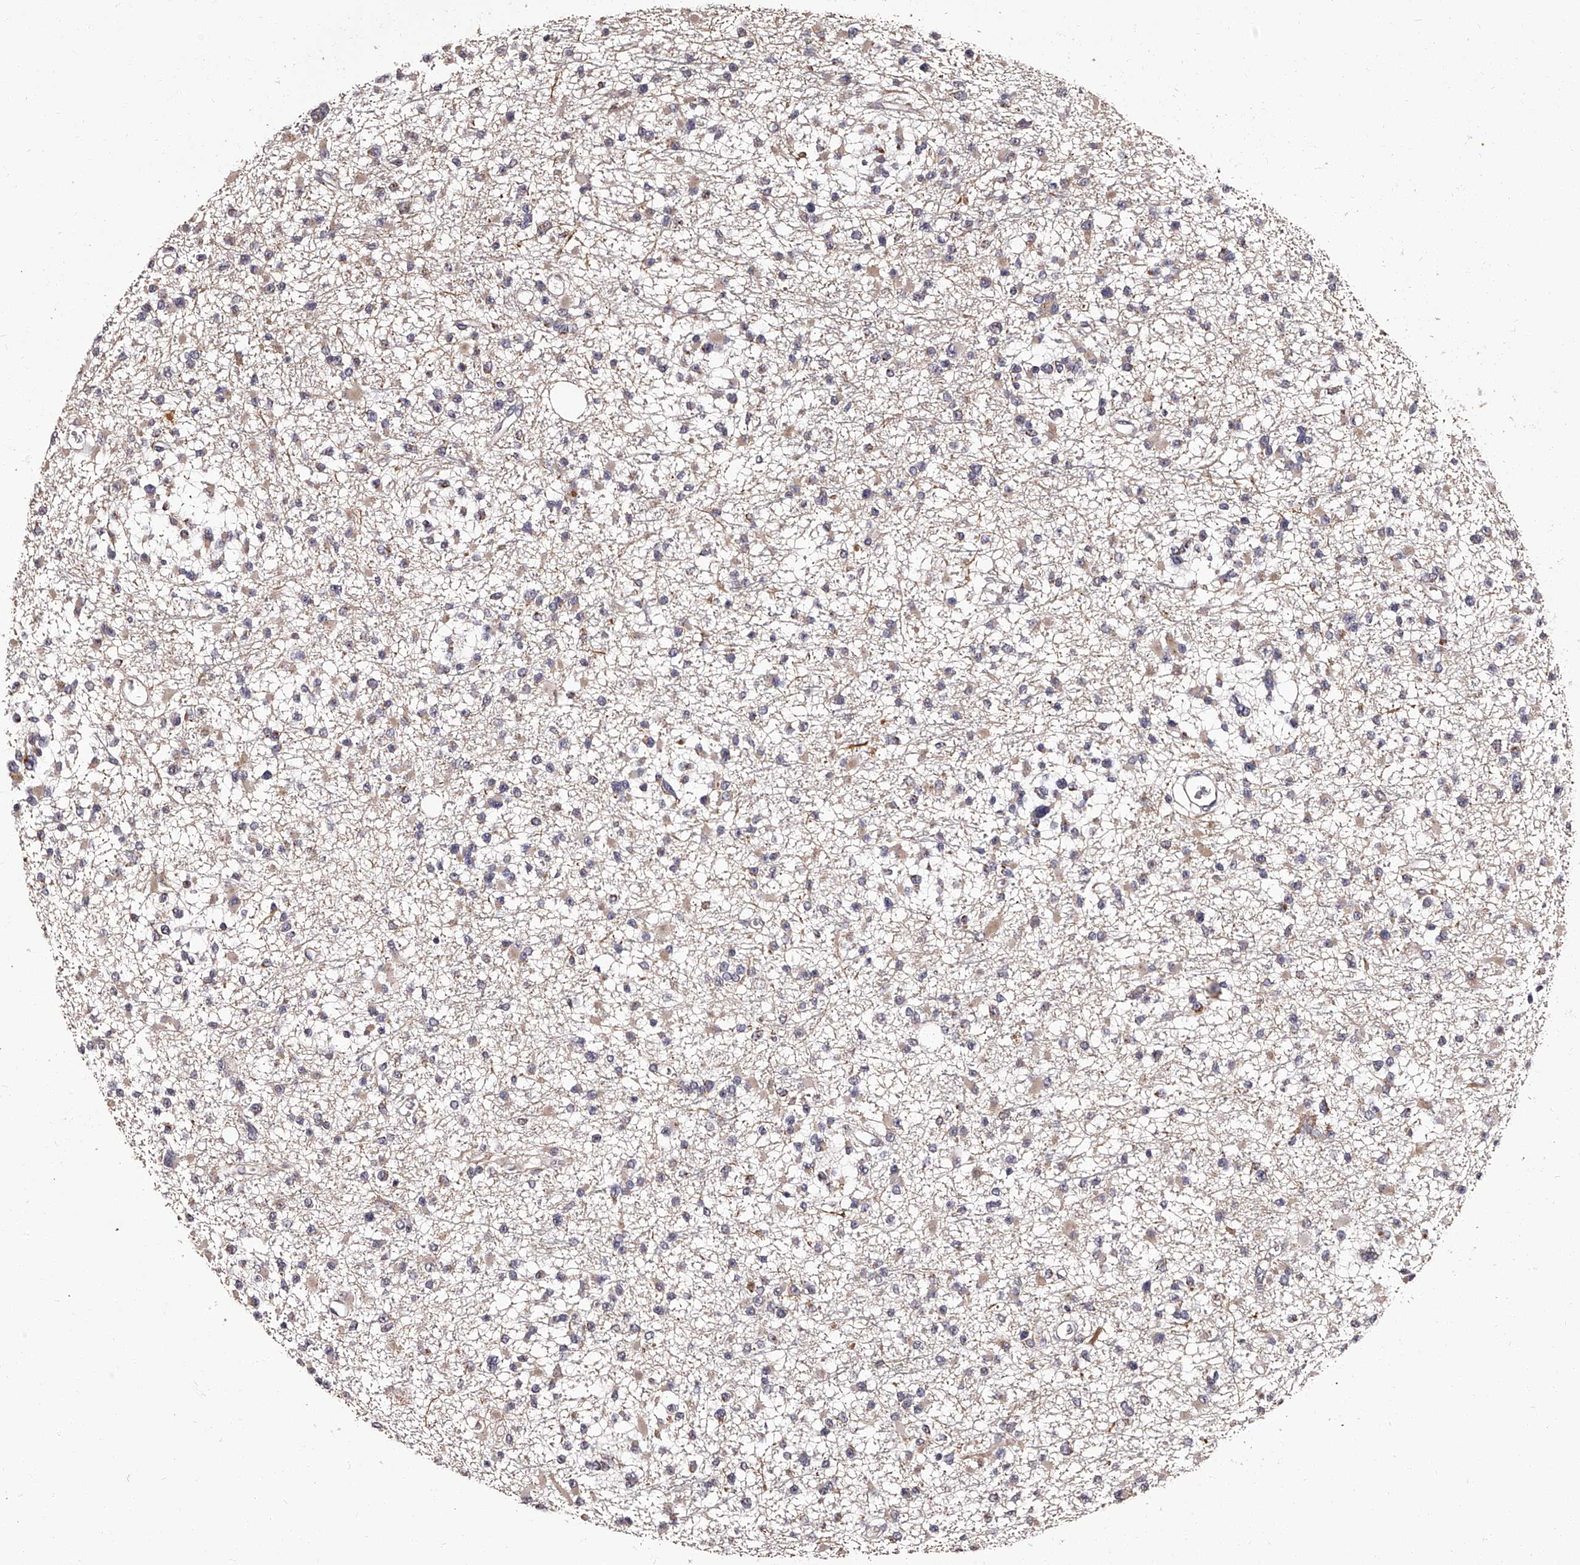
{"staining": {"intensity": "negative", "quantity": "none", "location": "none"}, "tissue": "glioma", "cell_type": "Tumor cells", "image_type": "cancer", "snomed": [{"axis": "morphology", "description": "Glioma, malignant, Low grade"}, {"axis": "topography", "description": "Brain"}], "caption": "This is an IHC image of human malignant glioma (low-grade). There is no positivity in tumor cells.", "gene": "RSC1A1", "patient": {"sex": "female", "age": 22}}